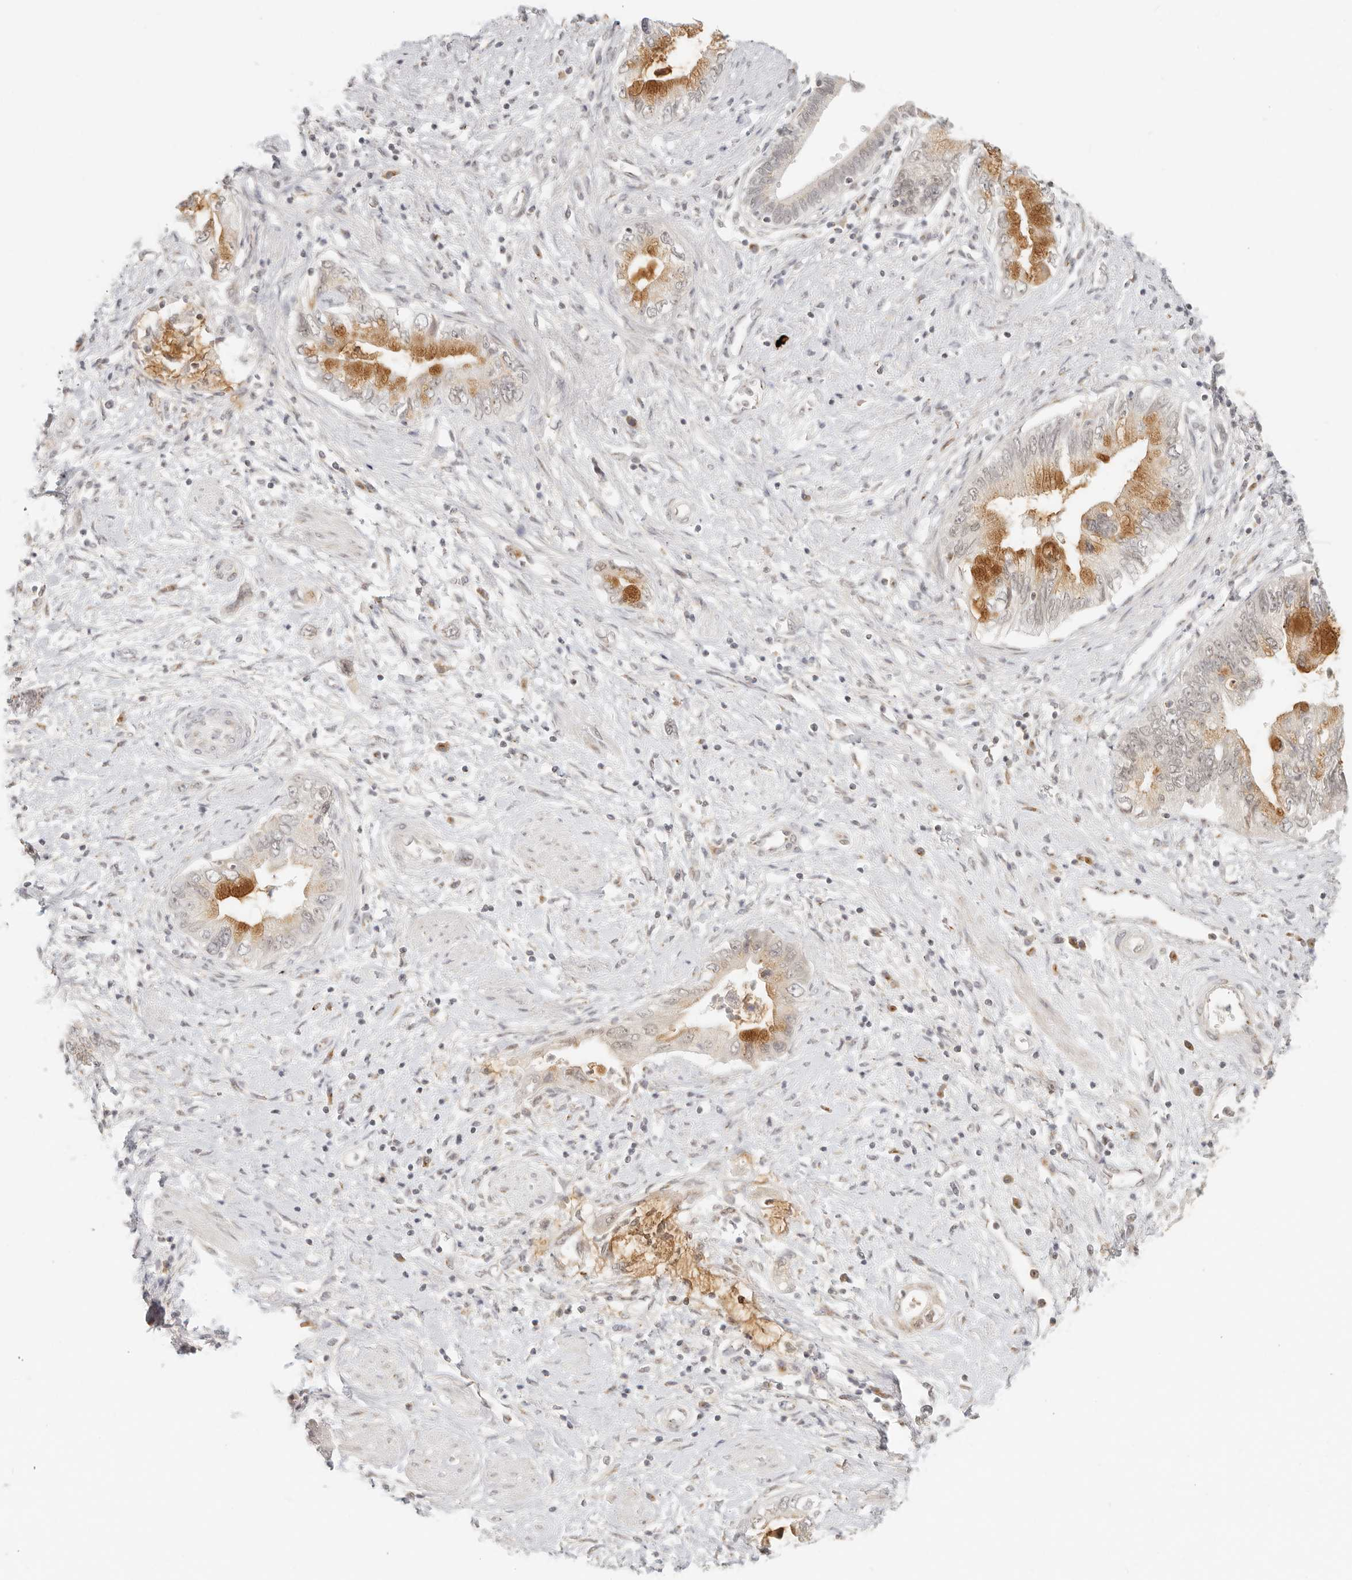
{"staining": {"intensity": "moderate", "quantity": "25%-75%", "location": "cytoplasmic/membranous"}, "tissue": "pancreatic cancer", "cell_type": "Tumor cells", "image_type": "cancer", "snomed": [{"axis": "morphology", "description": "Adenocarcinoma, NOS"}, {"axis": "topography", "description": "Pancreas"}], "caption": "Adenocarcinoma (pancreatic) stained with a protein marker exhibits moderate staining in tumor cells.", "gene": "INTS11", "patient": {"sex": "female", "age": 73}}